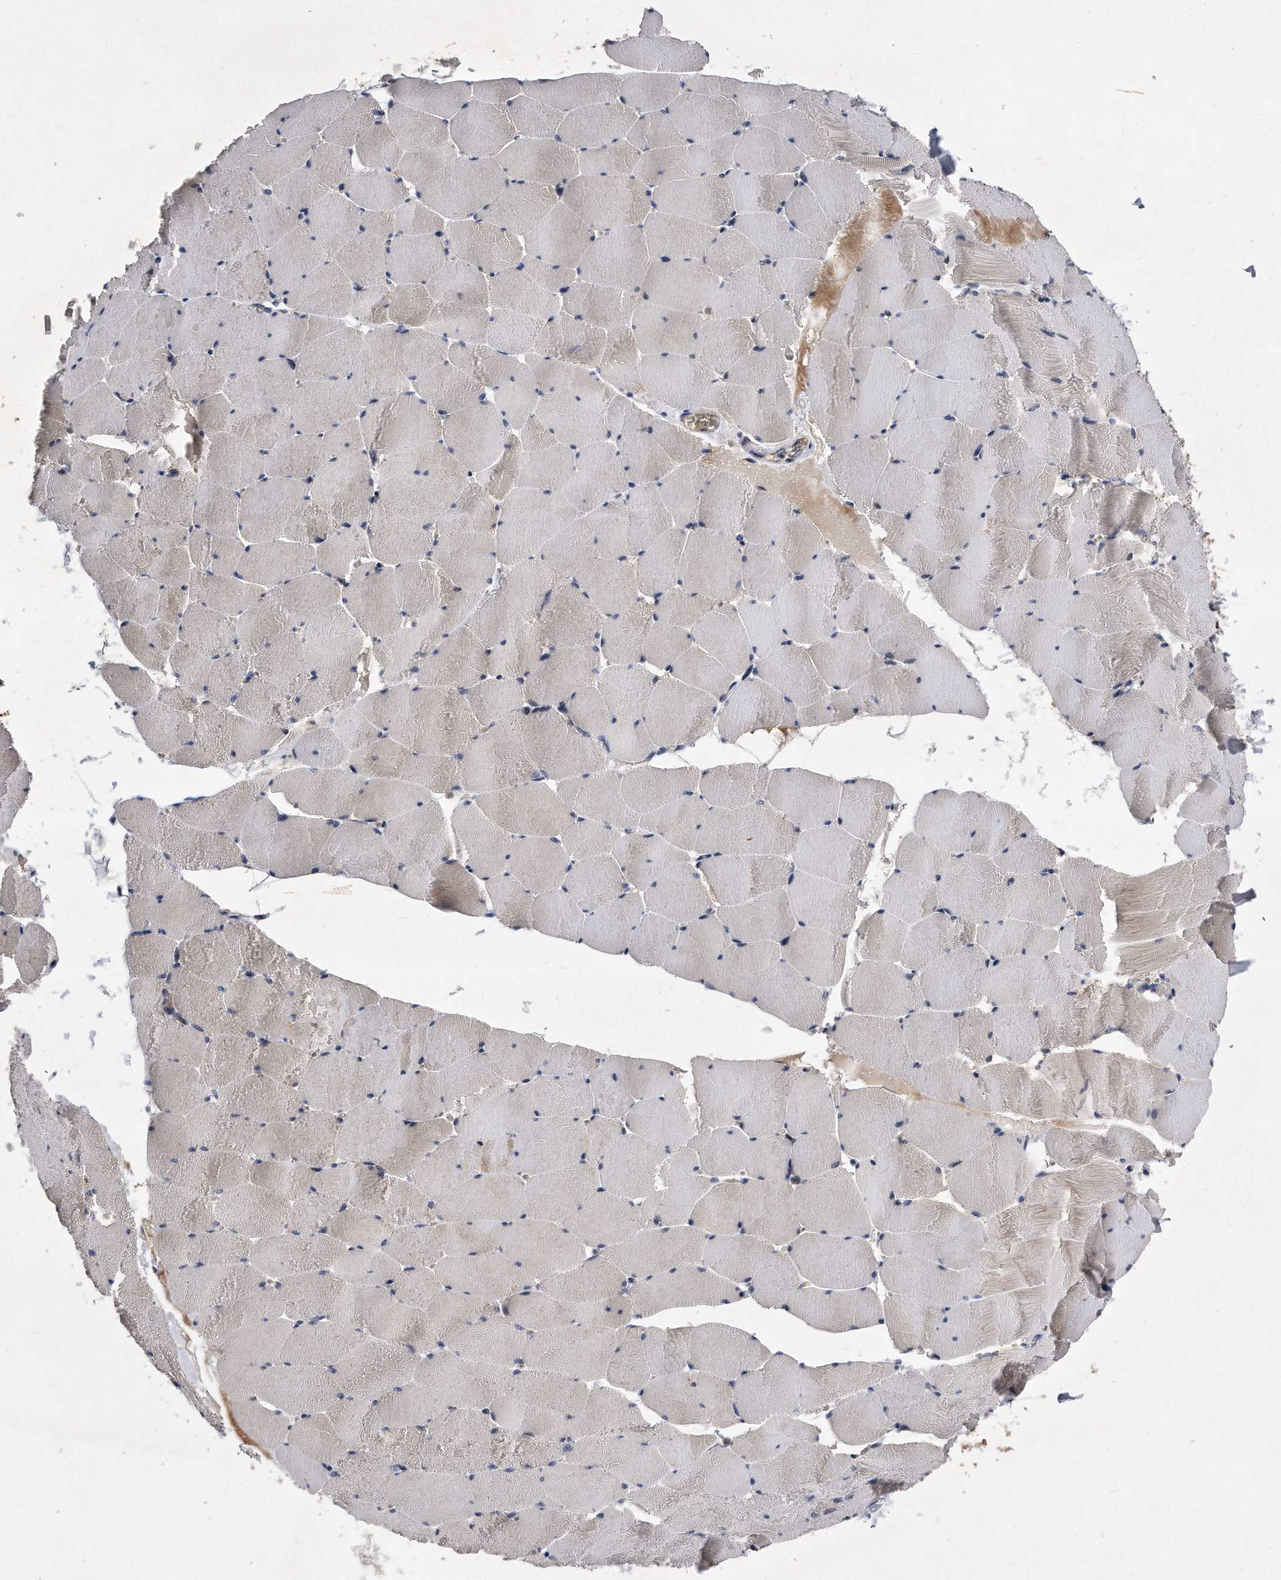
{"staining": {"intensity": "moderate", "quantity": "<25%", "location": "cytoplasmic/membranous"}, "tissue": "skeletal muscle", "cell_type": "Myocytes", "image_type": "normal", "snomed": [{"axis": "morphology", "description": "Normal tissue, NOS"}, {"axis": "topography", "description": "Skeletal muscle"}], "caption": "Protein staining displays moderate cytoplasmic/membranous expression in approximately <25% of myocytes in normal skeletal muscle. (Stains: DAB (3,3'-diaminobenzidine) in brown, nuclei in blue, Microscopy: brightfield microscopy at high magnification).", "gene": "PPP5C", "patient": {"sex": "male", "age": 62}}